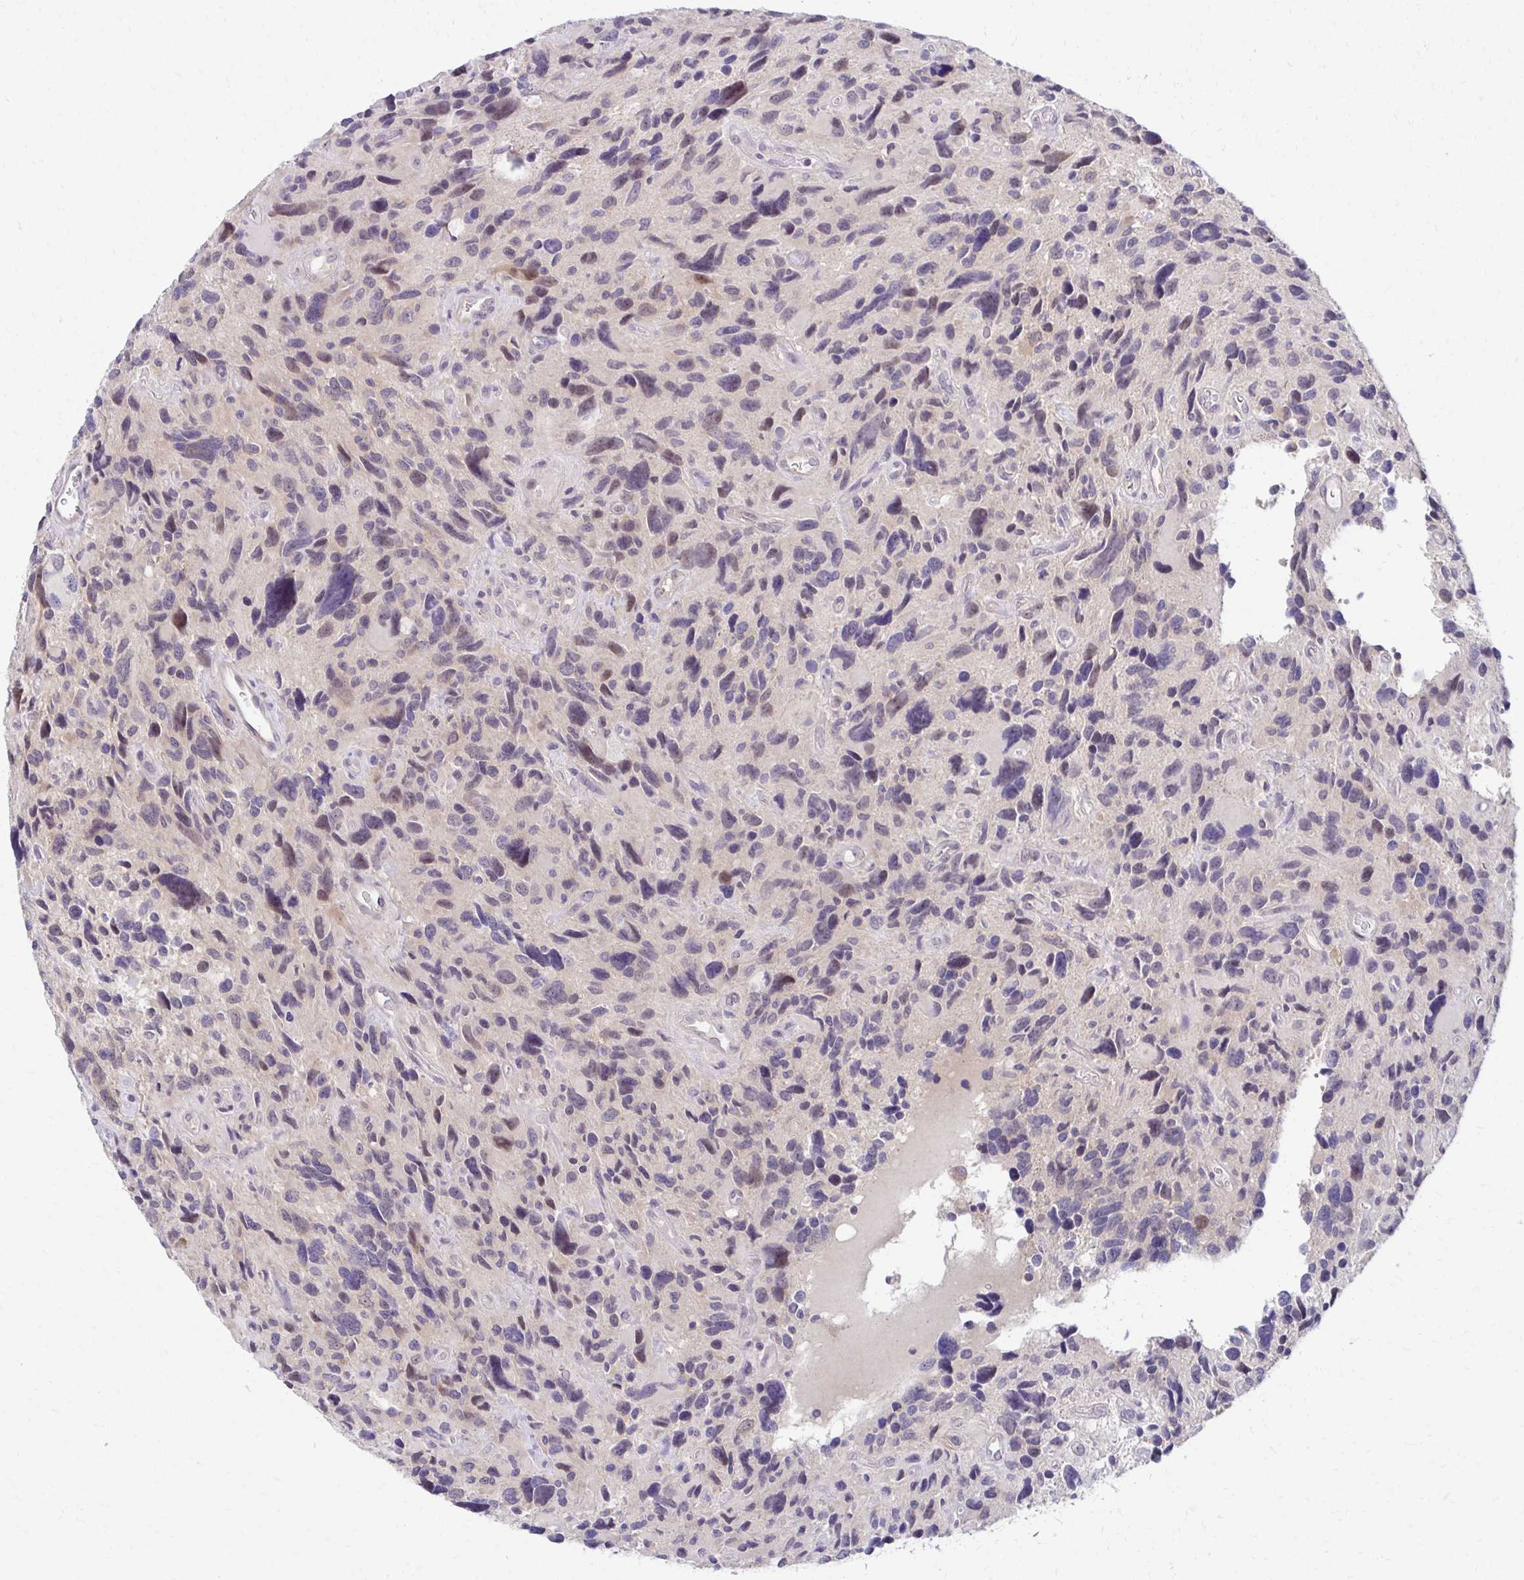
{"staining": {"intensity": "weak", "quantity": "<25%", "location": "nuclear"}, "tissue": "glioma", "cell_type": "Tumor cells", "image_type": "cancer", "snomed": [{"axis": "morphology", "description": "Glioma, malignant, High grade"}, {"axis": "topography", "description": "Brain"}], "caption": "DAB (3,3'-diaminobenzidine) immunohistochemical staining of glioma demonstrates no significant staining in tumor cells.", "gene": "C1QTNF2", "patient": {"sex": "male", "age": 46}}